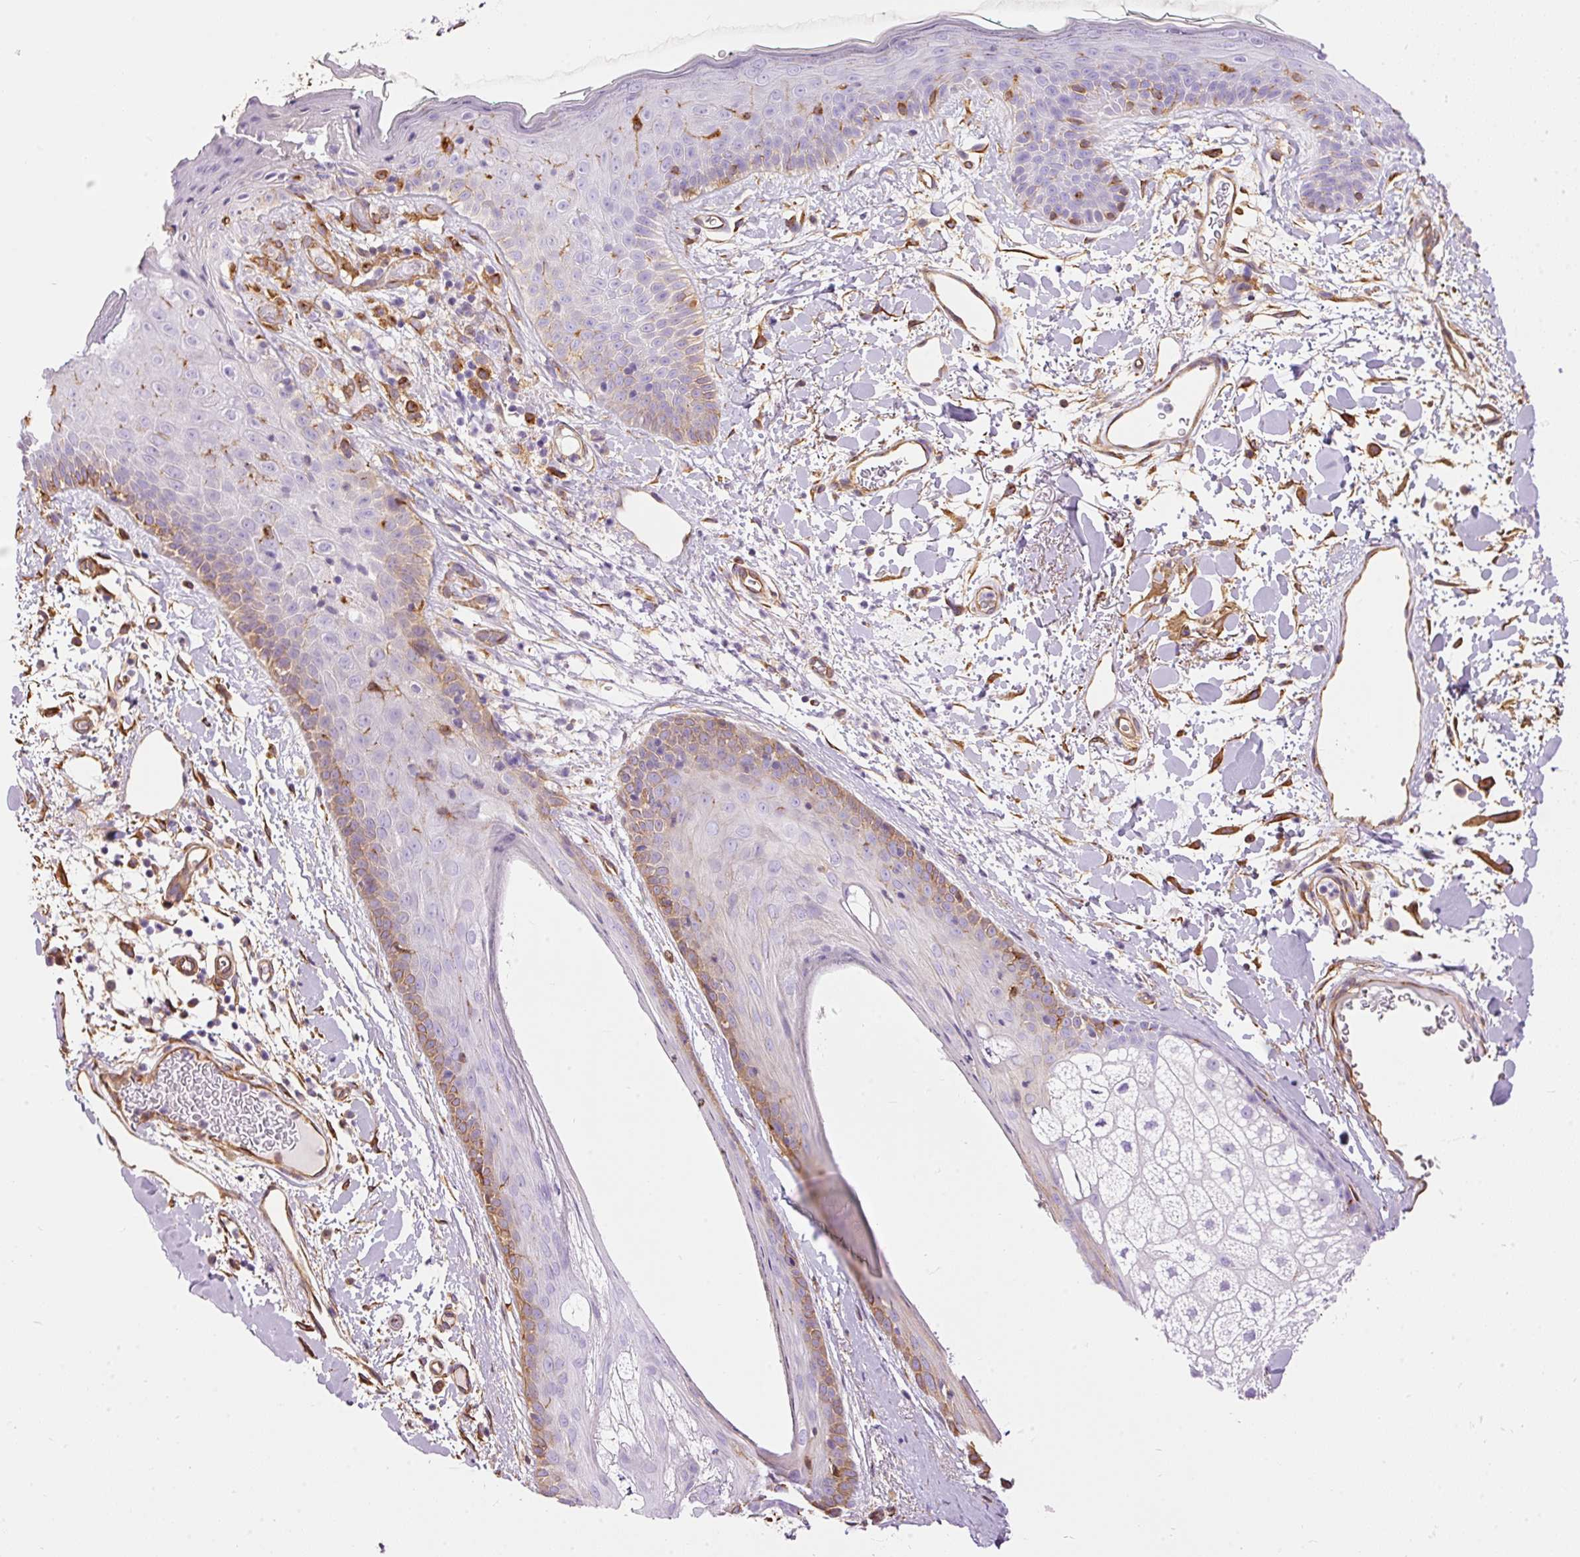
{"staining": {"intensity": "moderate", "quantity": ">75%", "location": "cytoplasmic/membranous"}, "tissue": "skin", "cell_type": "Fibroblasts", "image_type": "normal", "snomed": [{"axis": "morphology", "description": "Normal tissue, NOS"}, {"axis": "topography", "description": "Skin"}], "caption": "Fibroblasts demonstrate medium levels of moderate cytoplasmic/membranous staining in approximately >75% of cells in normal human skin.", "gene": "ENSG00000249624", "patient": {"sex": "male", "age": 79}}